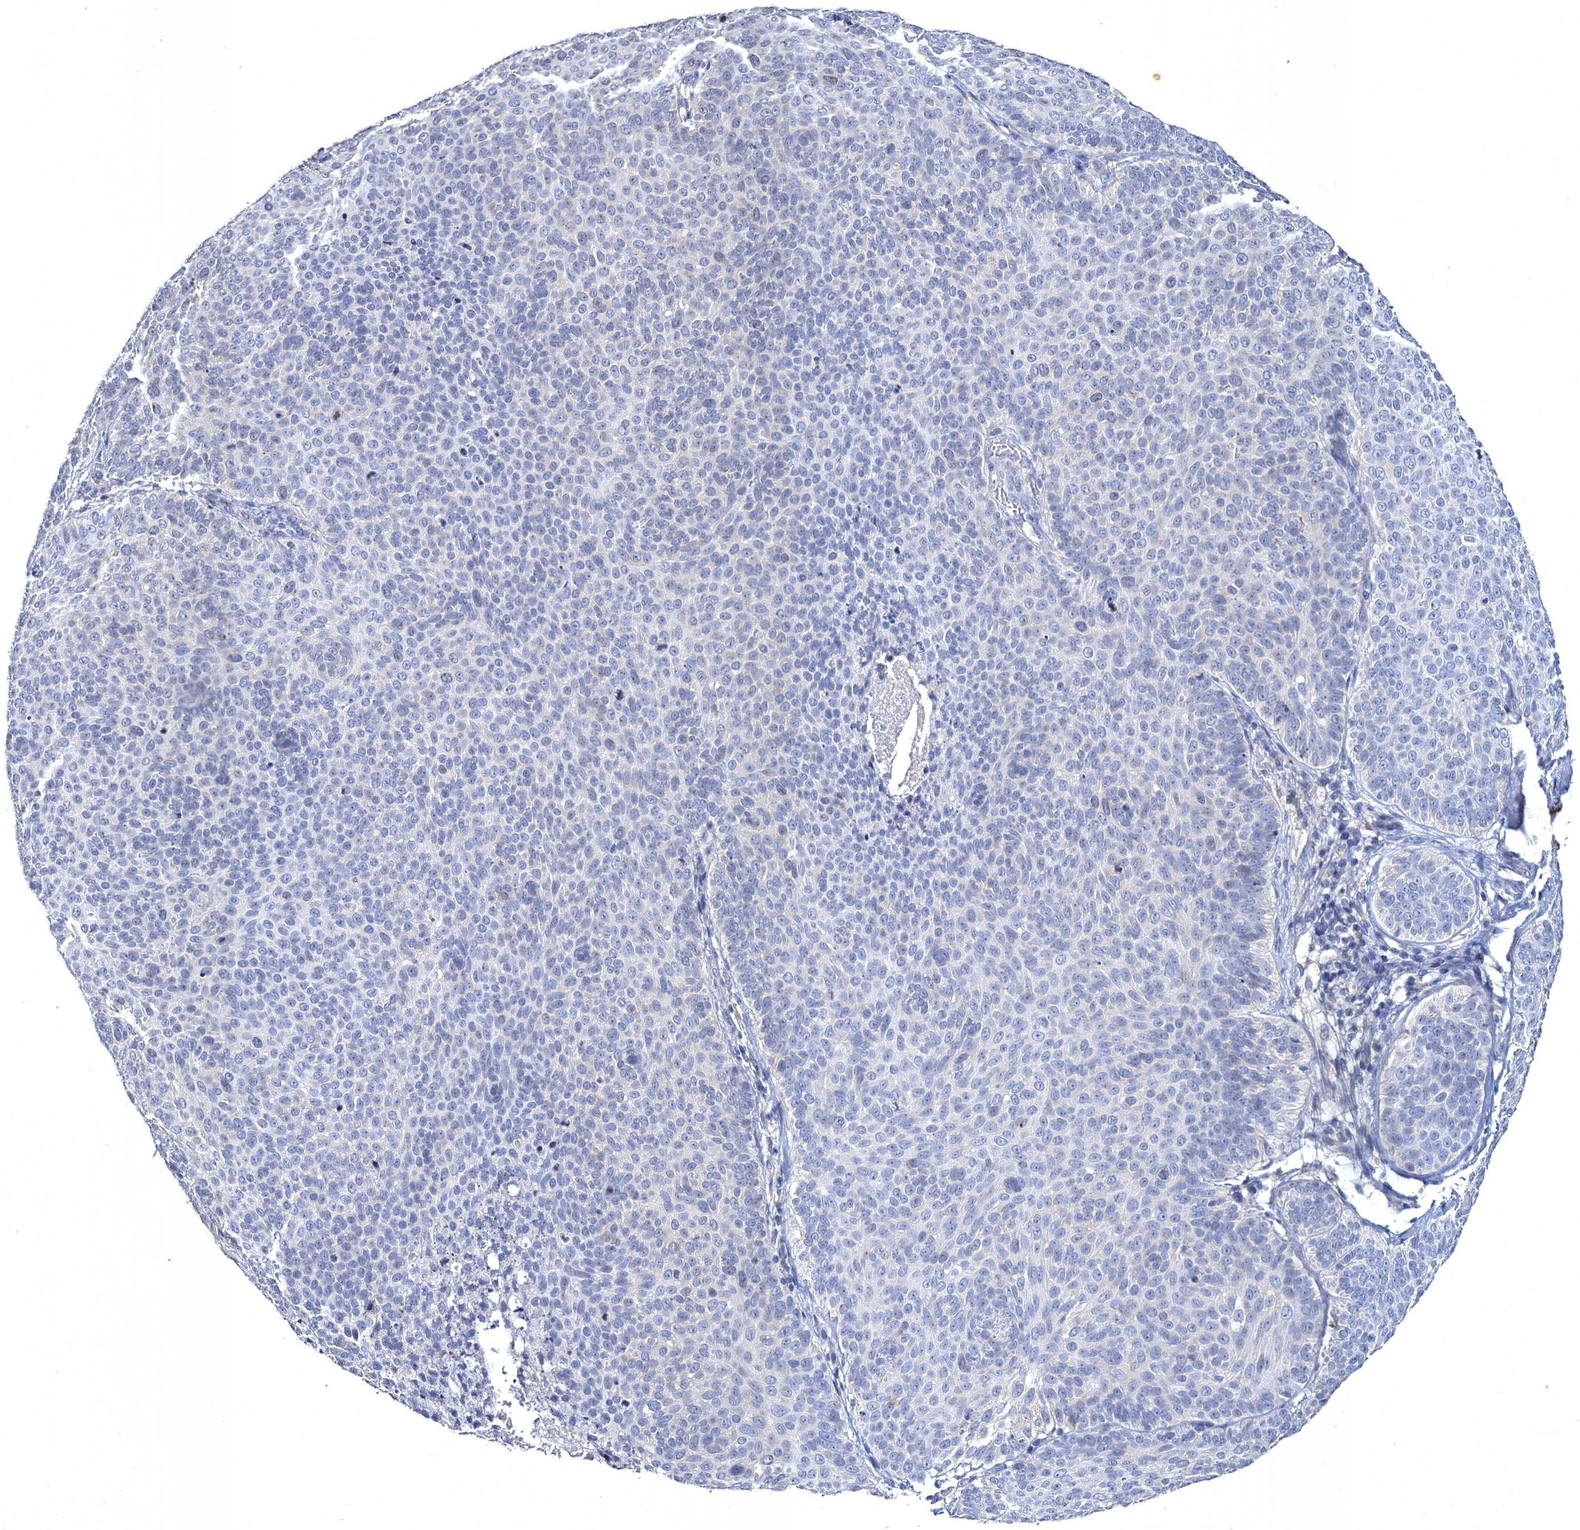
{"staining": {"intensity": "negative", "quantity": "none", "location": "none"}, "tissue": "skin cancer", "cell_type": "Tumor cells", "image_type": "cancer", "snomed": [{"axis": "morphology", "description": "Basal cell carcinoma"}, {"axis": "topography", "description": "Skin"}], "caption": "Skin basal cell carcinoma stained for a protein using immunohistochemistry (IHC) displays no positivity tumor cells.", "gene": "ATP9A", "patient": {"sex": "male", "age": 85}}